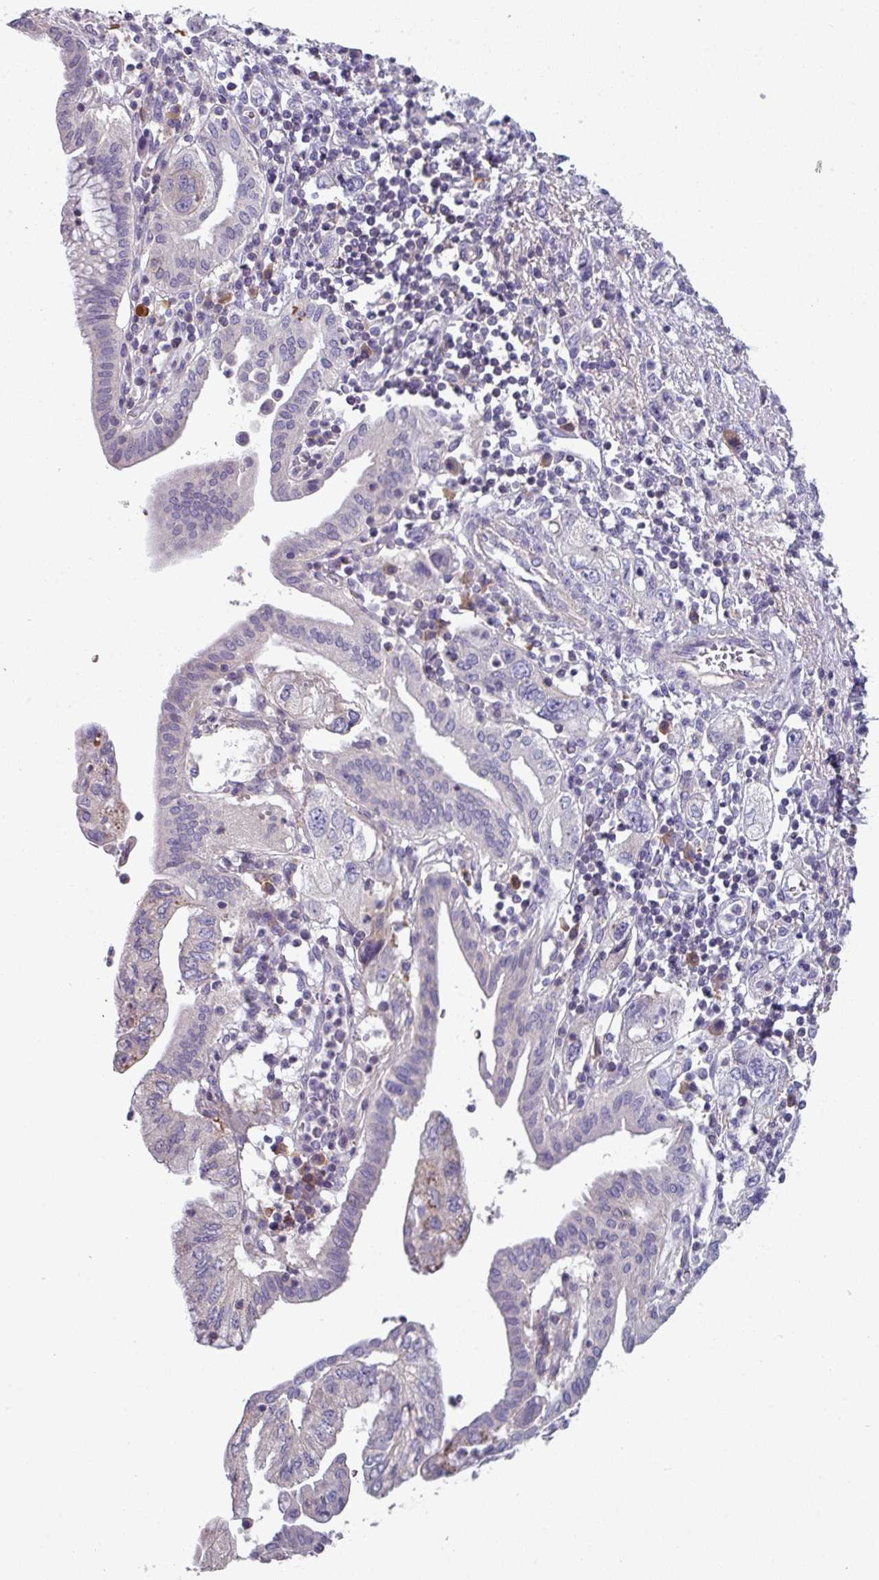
{"staining": {"intensity": "negative", "quantity": "none", "location": "none"}, "tissue": "pancreatic cancer", "cell_type": "Tumor cells", "image_type": "cancer", "snomed": [{"axis": "morphology", "description": "Adenocarcinoma, NOS"}, {"axis": "topography", "description": "Pancreas"}], "caption": "Photomicrograph shows no significant protein staining in tumor cells of adenocarcinoma (pancreatic). (IHC, brightfield microscopy, high magnification).", "gene": "TMEM132A", "patient": {"sex": "female", "age": 73}}